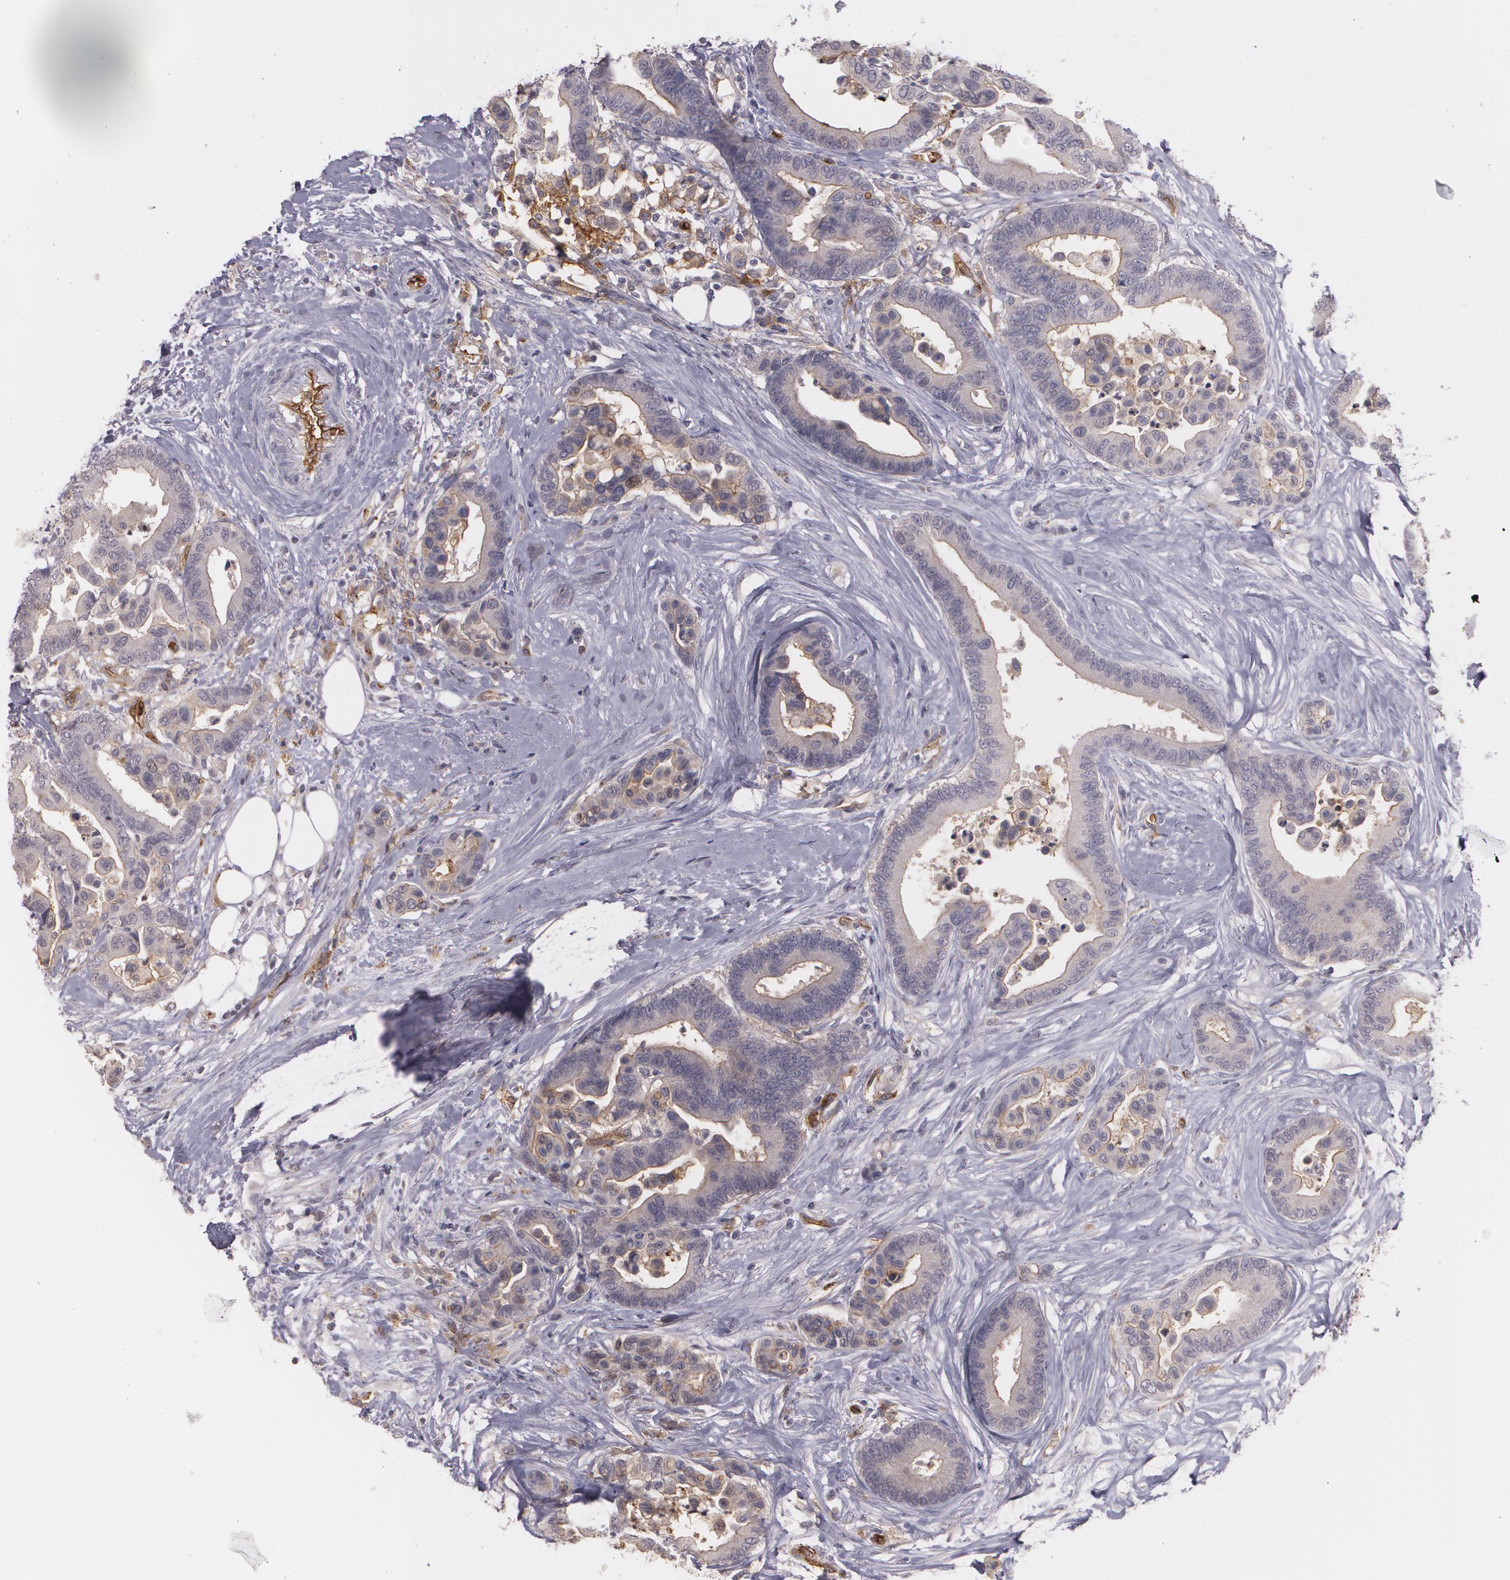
{"staining": {"intensity": "negative", "quantity": "none", "location": "none"}, "tissue": "colorectal cancer", "cell_type": "Tumor cells", "image_type": "cancer", "snomed": [{"axis": "morphology", "description": "Adenocarcinoma, NOS"}, {"axis": "topography", "description": "Colon"}], "caption": "IHC micrograph of neoplastic tissue: adenocarcinoma (colorectal) stained with DAB reveals no significant protein positivity in tumor cells.", "gene": "ACE", "patient": {"sex": "male", "age": 82}}